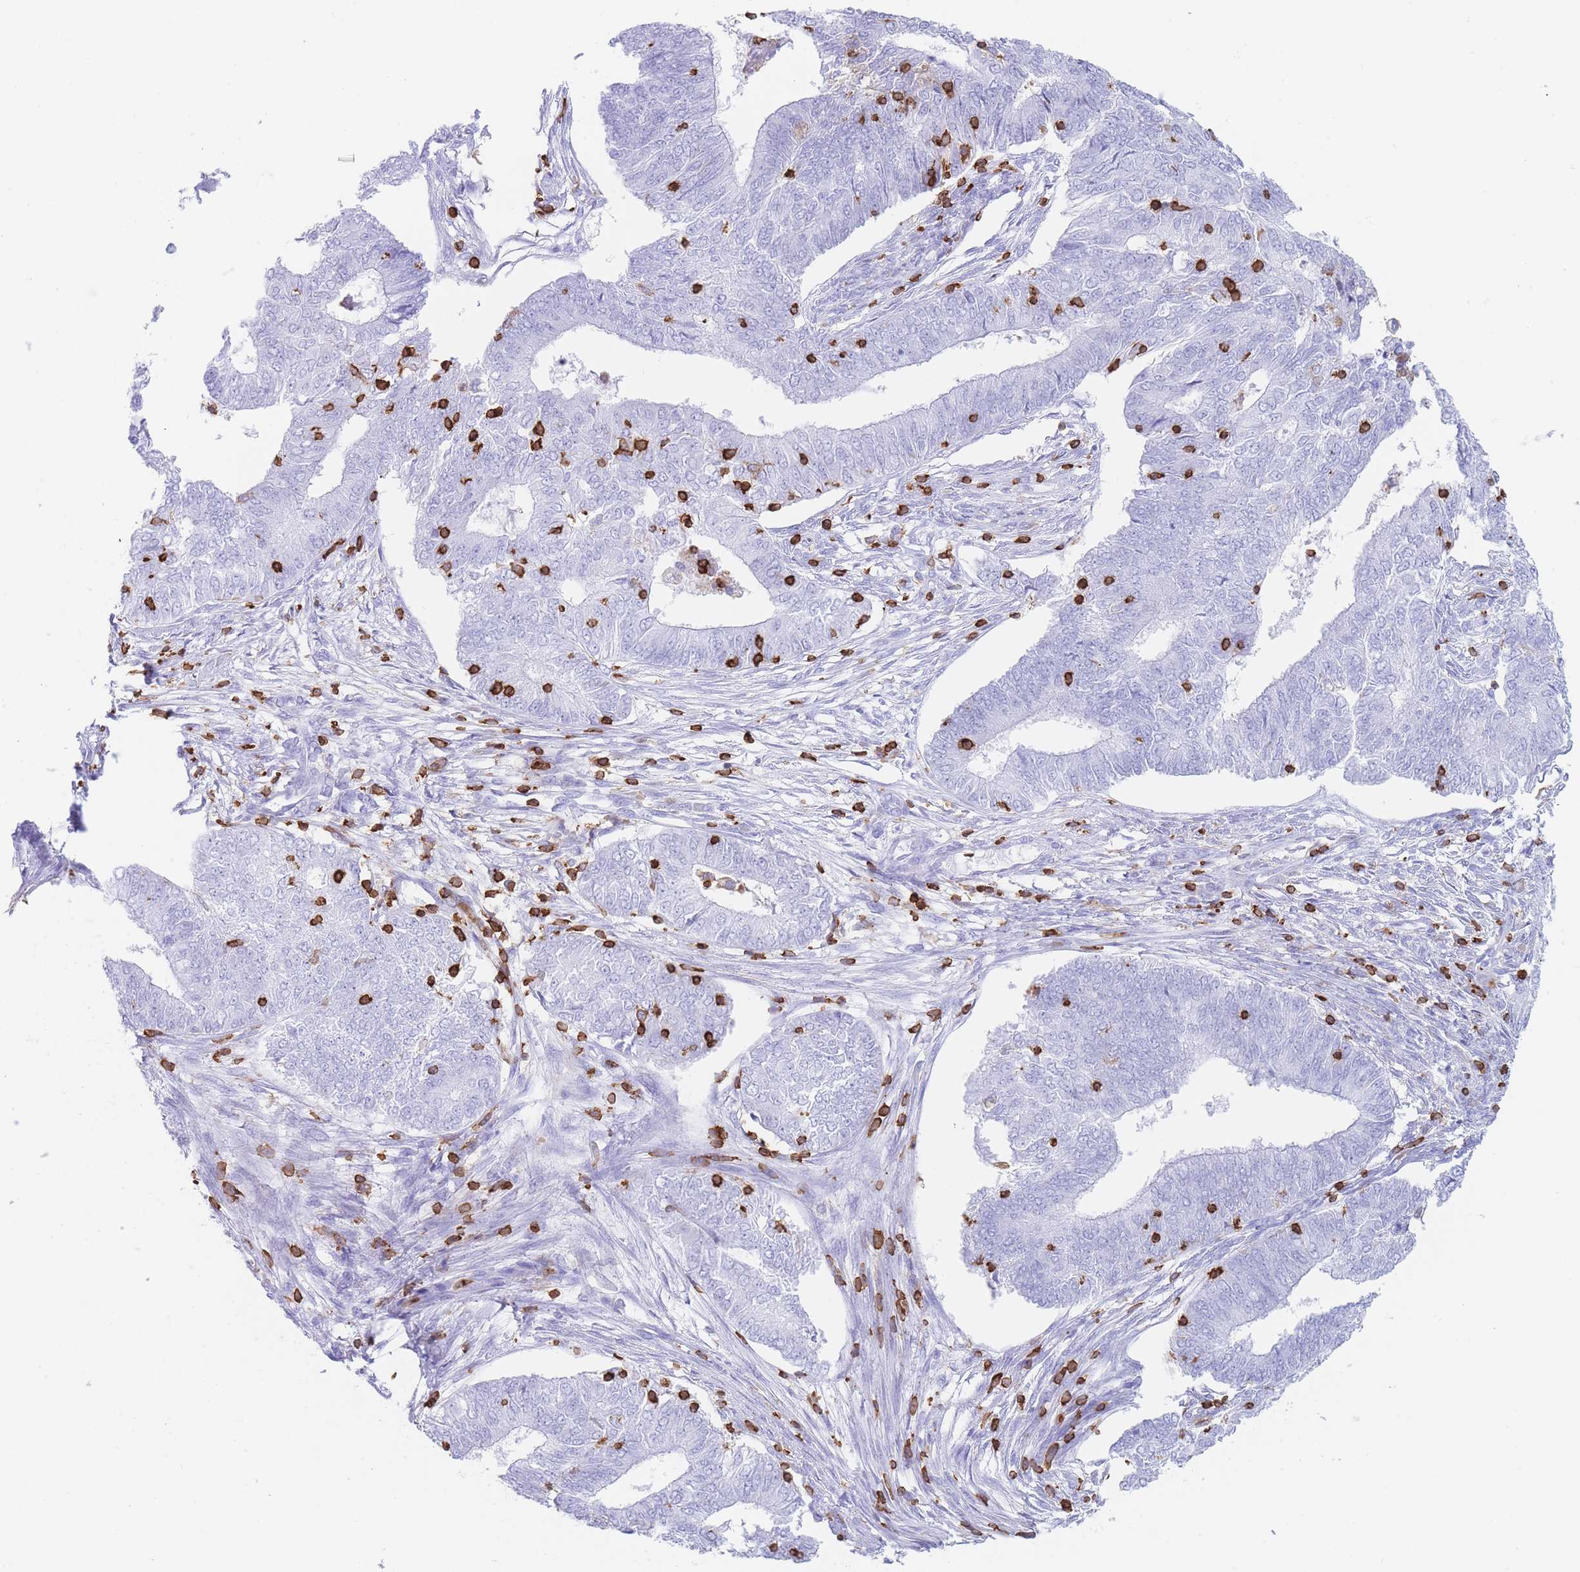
{"staining": {"intensity": "negative", "quantity": "none", "location": "none"}, "tissue": "endometrial cancer", "cell_type": "Tumor cells", "image_type": "cancer", "snomed": [{"axis": "morphology", "description": "Adenocarcinoma, NOS"}, {"axis": "topography", "description": "Endometrium"}], "caption": "DAB immunohistochemical staining of human endometrial cancer shows no significant expression in tumor cells.", "gene": "CORO1A", "patient": {"sex": "female", "age": 62}}